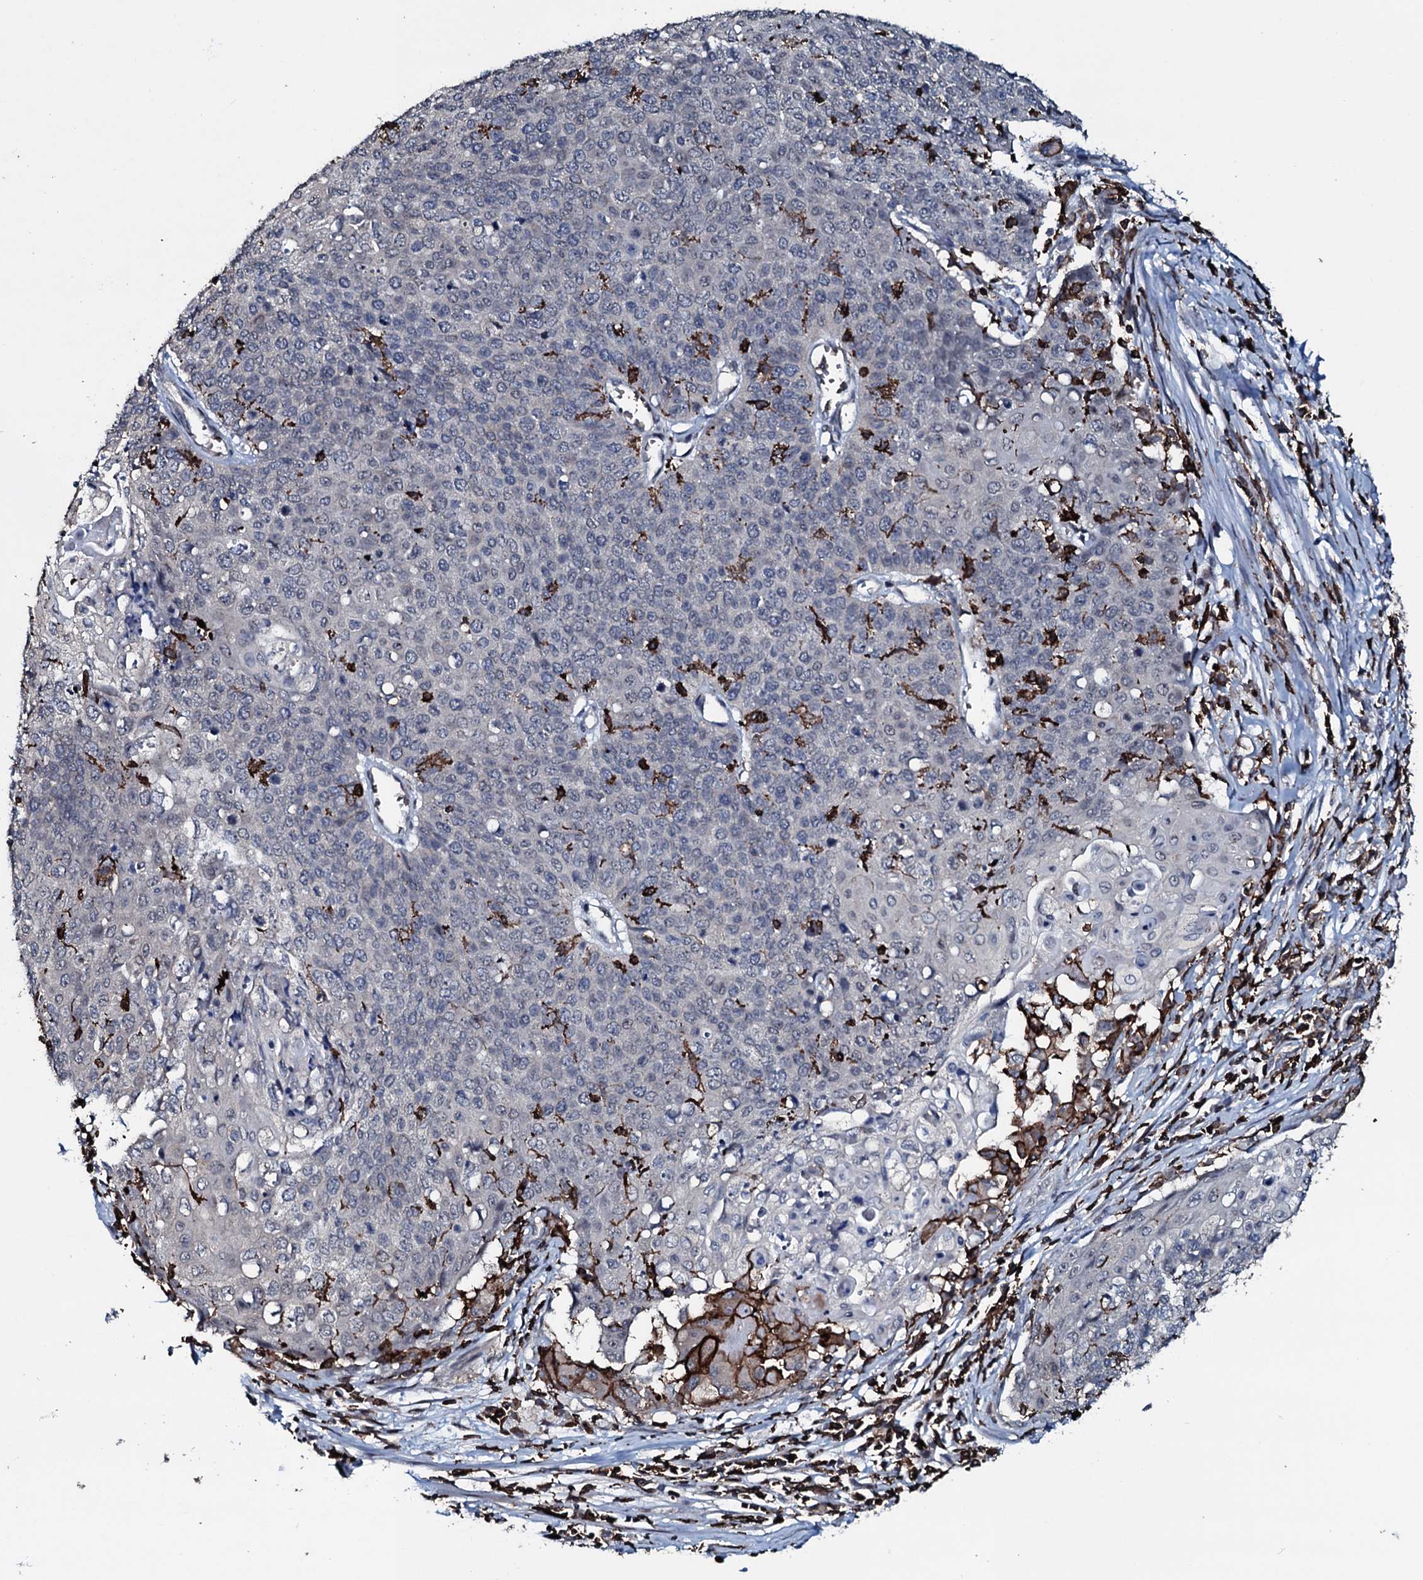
{"staining": {"intensity": "strong", "quantity": "<25%", "location": "cytoplasmic/membranous"}, "tissue": "cervical cancer", "cell_type": "Tumor cells", "image_type": "cancer", "snomed": [{"axis": "morphology", "description": "Squamous cell carcinoma, NOS"}, {"axis": "topography", "description": "Cervix"}], "caption": "Protein expression analysis of human squamous cell carcinoma (cervical) reveals strong cytoplasmic/membranous positivity in about <25% of tumor cells.", "gene": "OGFOD2", "patient": {"sex": "female", "age": 39}}